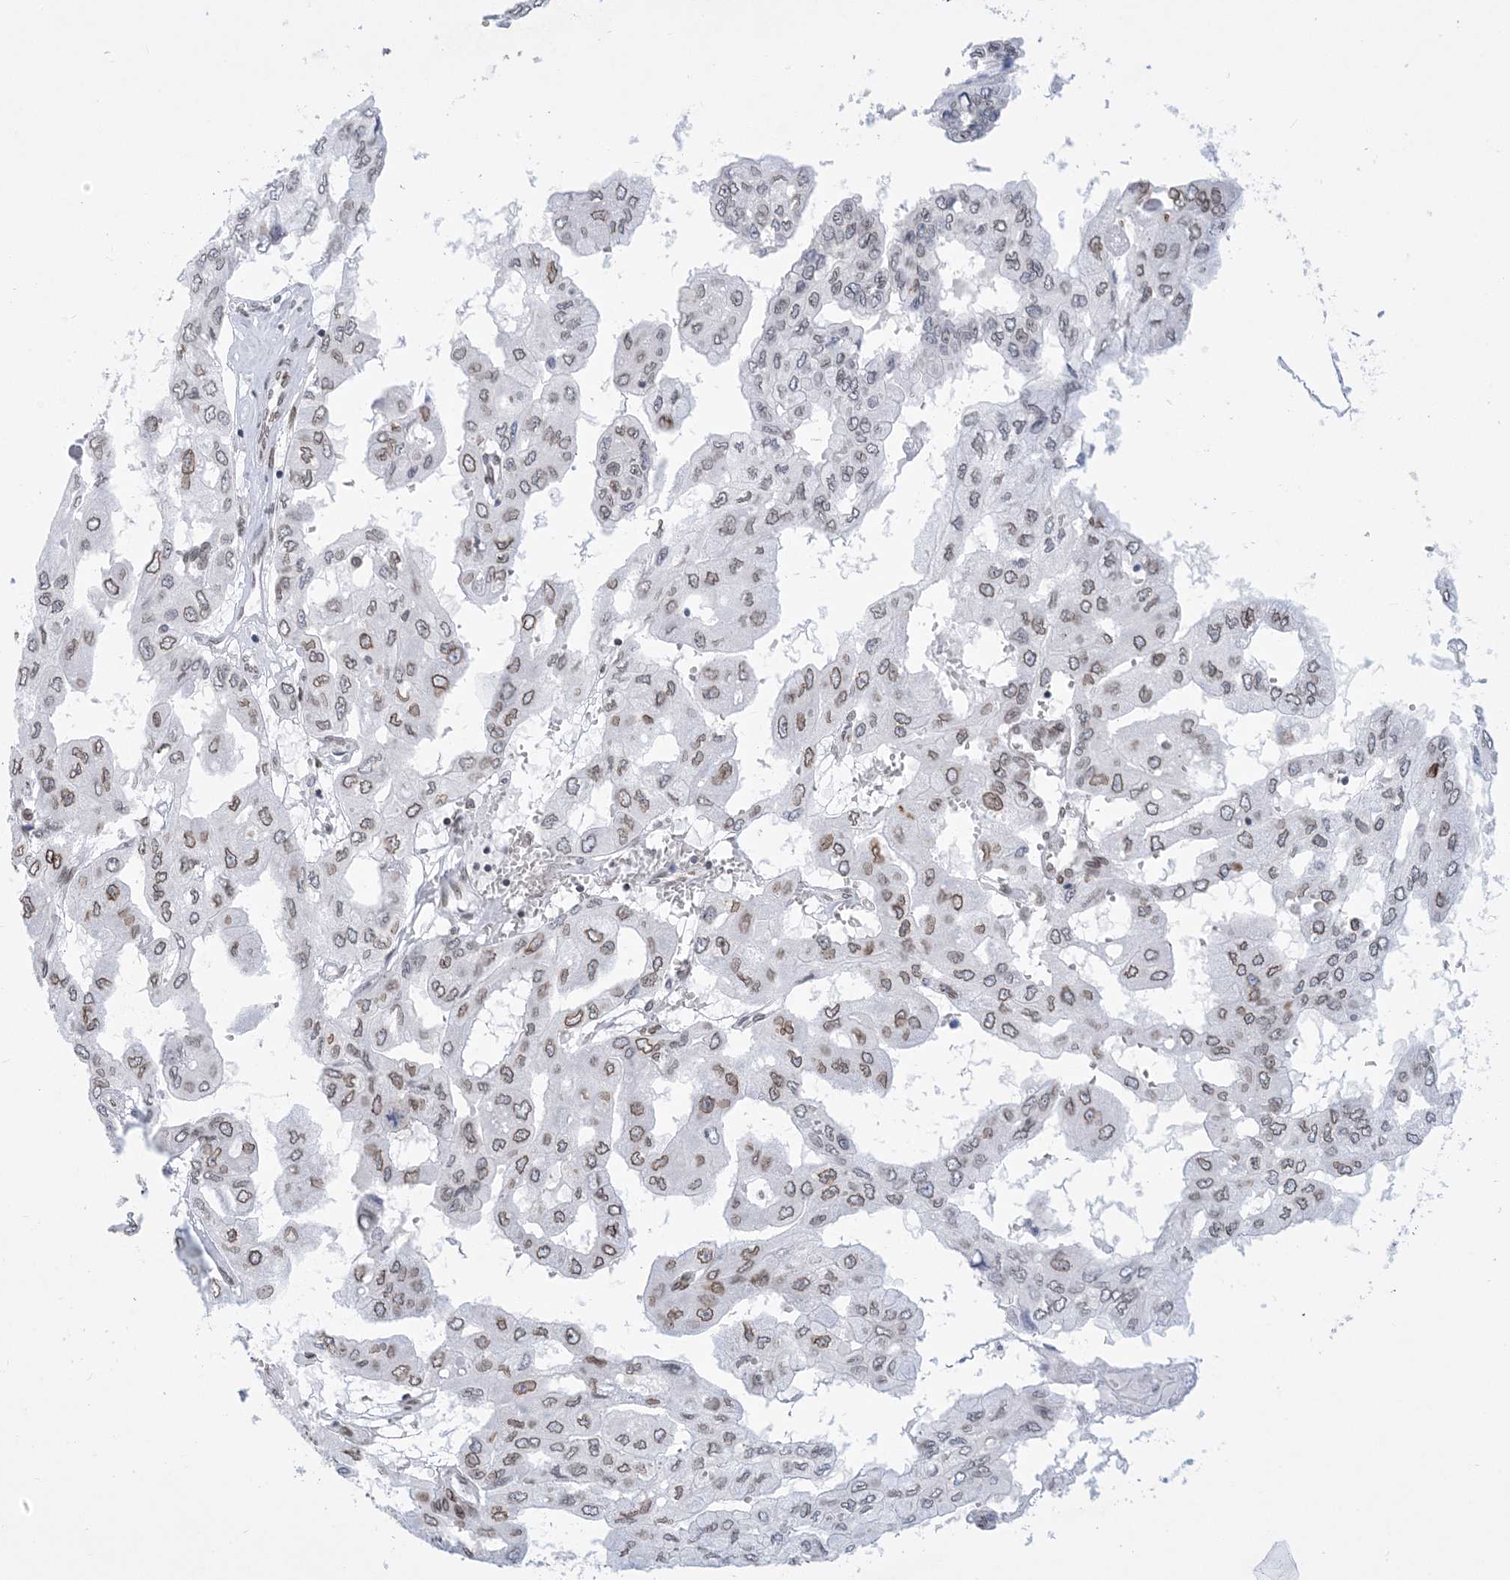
{"staining": {"intensity": "weak", "quantity": ">75%", "location": "cytoplasmic/membranous,nuclear"}, "tissue": "pancreatic cancer", "cell_type": "Tumor cells", "image_type": "cancer", "snomed": [{"axis": "morphology", "description": "Adenocarcinoma, NOS"}, {"axis": "topography", "description": "Pancreas"}], "caption": "IHC staining of pancreatic adenocarcinoma, which shows low levels of weak cytoplasmic/membranous and nuclear staining in approximately >75% of tumor cells indicating weak cytoplasmic/membranous and nuclear protein positivity. The staining was performed using DAB (3,3'-diaminobenzidine) (brown) for protein detection and nuclei were counterstained in hematoxylin (blue).", "gene": "PCYT1A", "patient": {"sex": "male", "age": 51}}